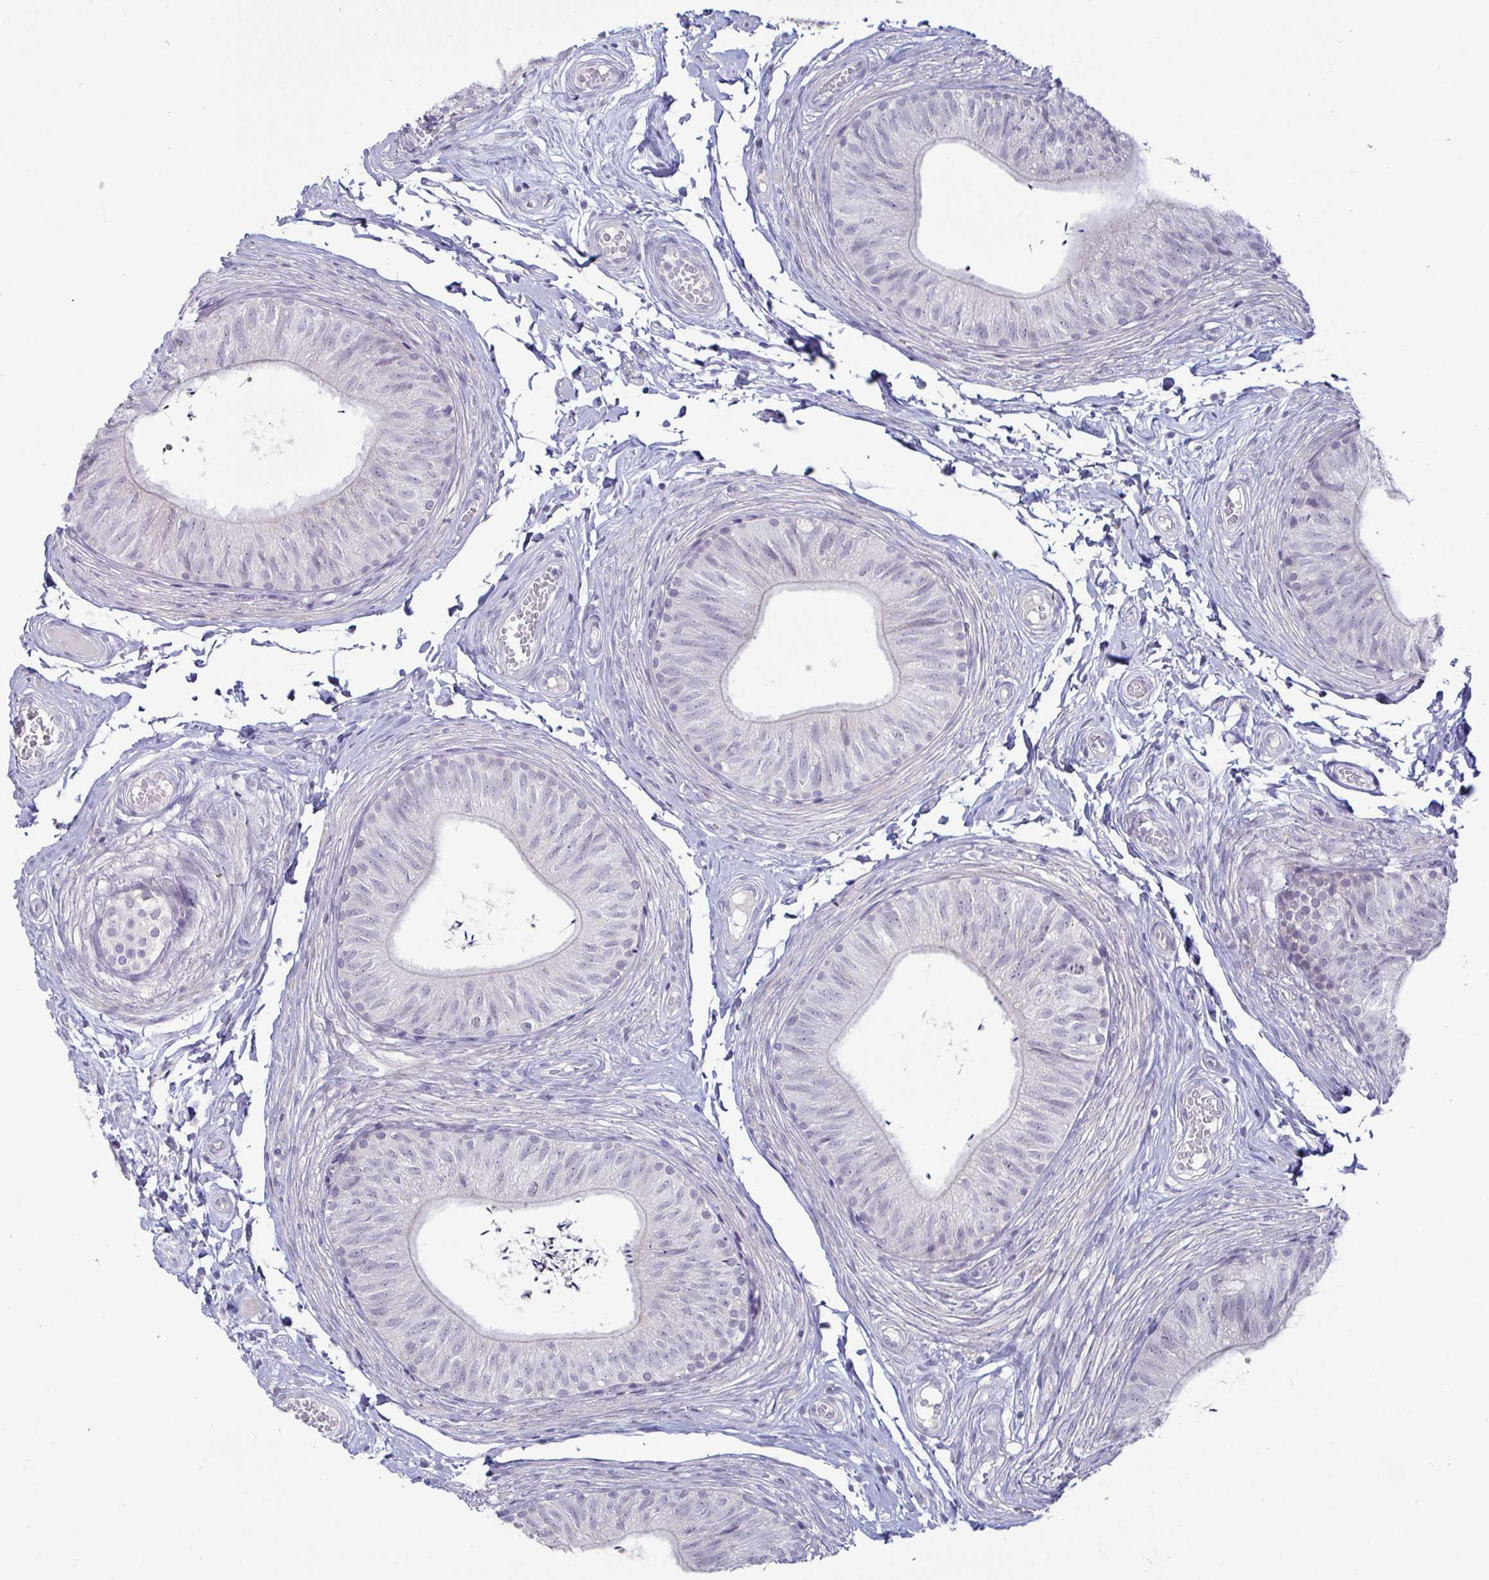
{"staining": {"intensity": "negative", "quantity": "none", "location": "none"}, "tissue": "epididymis", "cell_type": "Glandular cells", "image_type": "normal", "snomed": [{"axis": "morphology", "description": "Normal tissue, NOS"}, {"axis": "topography", "description": "Epididymis, spermatic cord, NOS"}, {"axis": "topography", "description": "Epididymis"}, {"axis": "topography", "description": "Peripheral nerve tissue"}], "caption": "An image of epididymis stained for a protein shows no brown staining in glandular cells.", "gene": "GSTM1", "patient": {"sex": "male", "age": 29}}